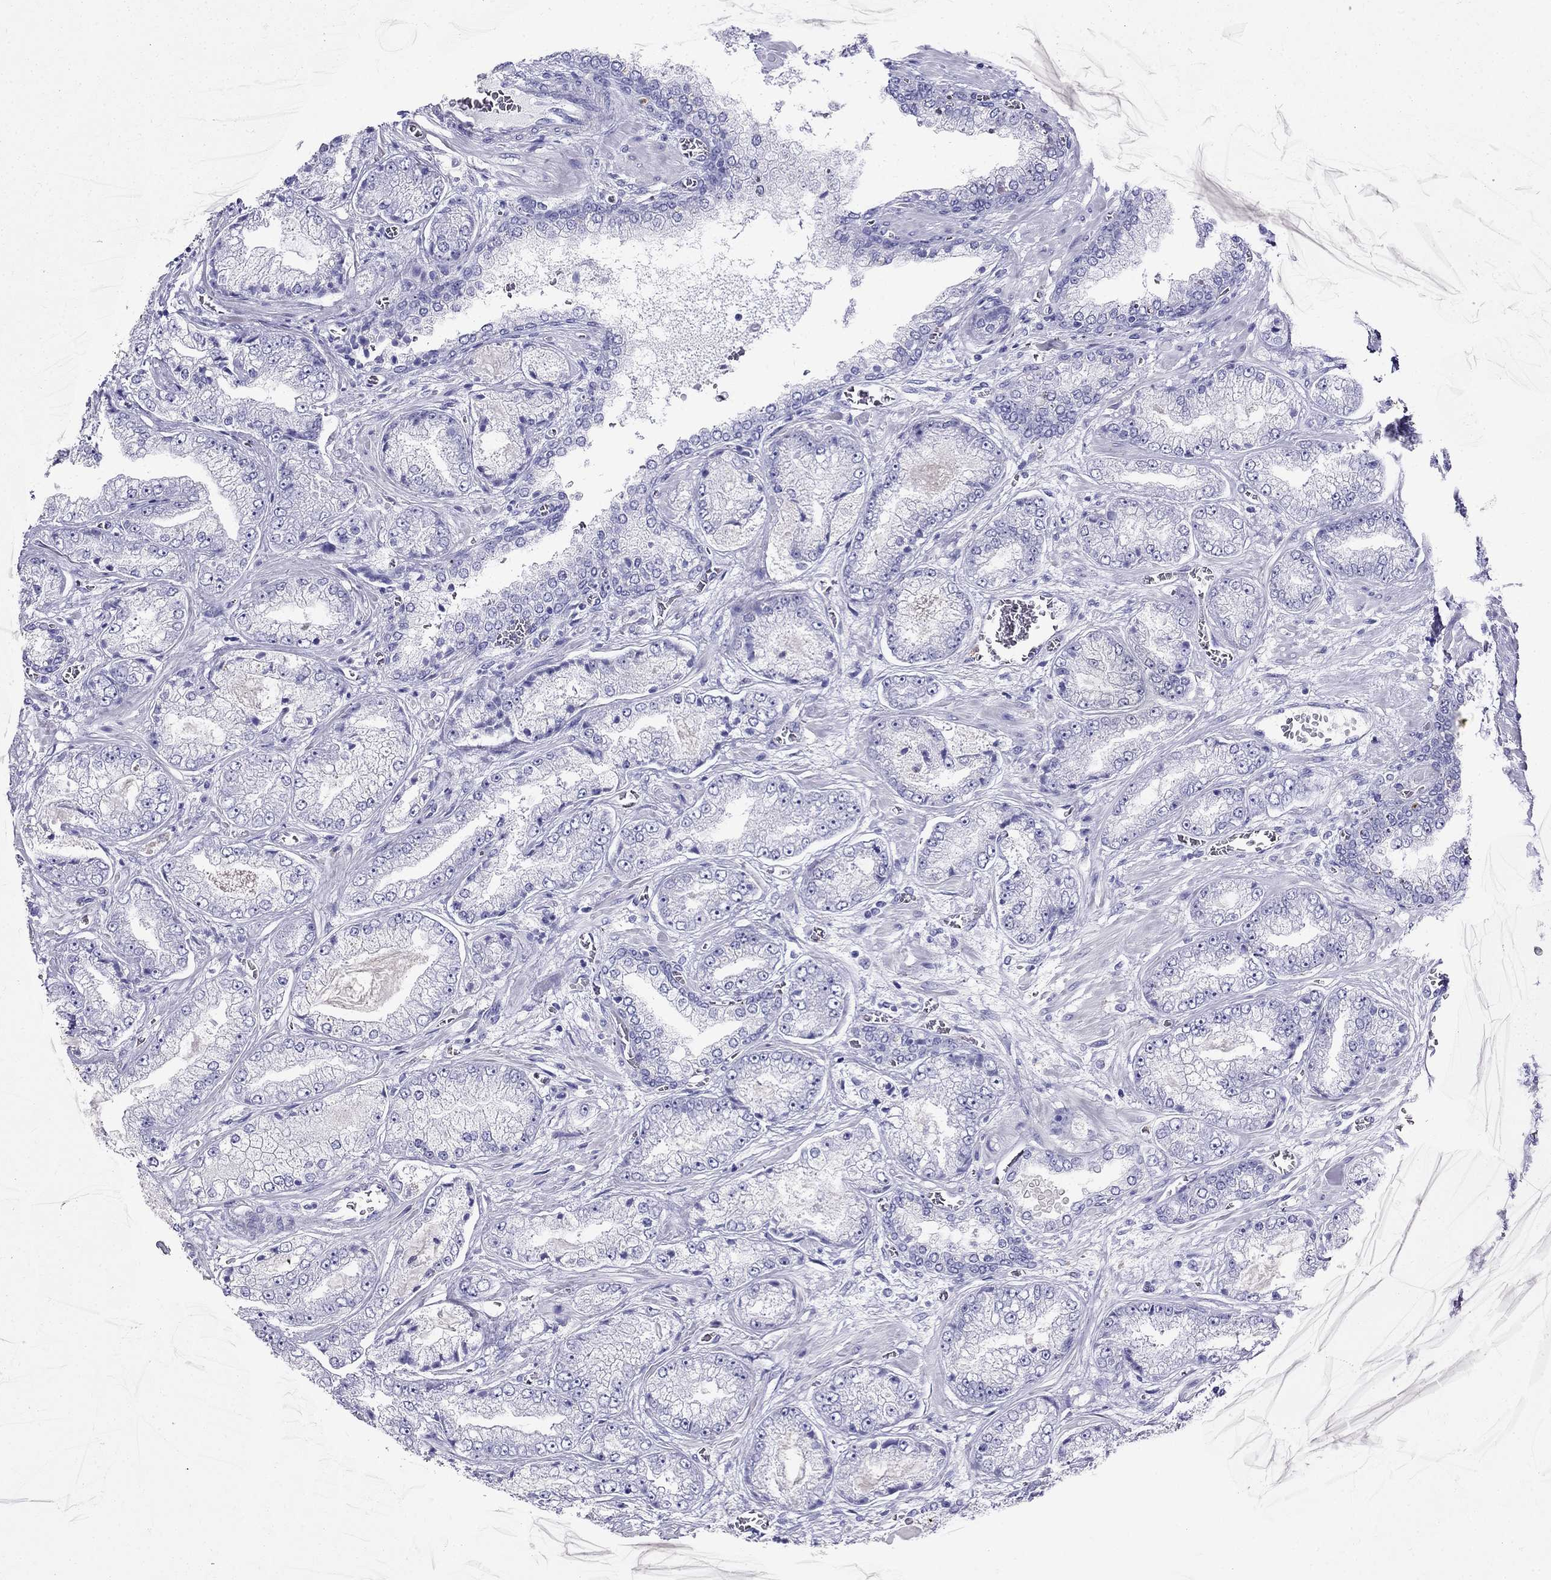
{"staining": {"intensity": "negative", "quantity": "none", "location": "none"}, "tissue": "prostate cancer", "cell_type": "Tumor cells", "image_type": "cancer", "snomed": [{"axis": "morphology", "description": "Adenocarcinoma, Low grade"}, {"axis": "topography", "description": "Prostate"}], "caption": "A histopathology image of human prostate adenocarcinoma (low-grade) is negative for staining in tumor cells. (IHC, brightfield microscopy, high magnification).", "gene": "PPP1R36", "patient": {"sex": "male", "age": 57}}